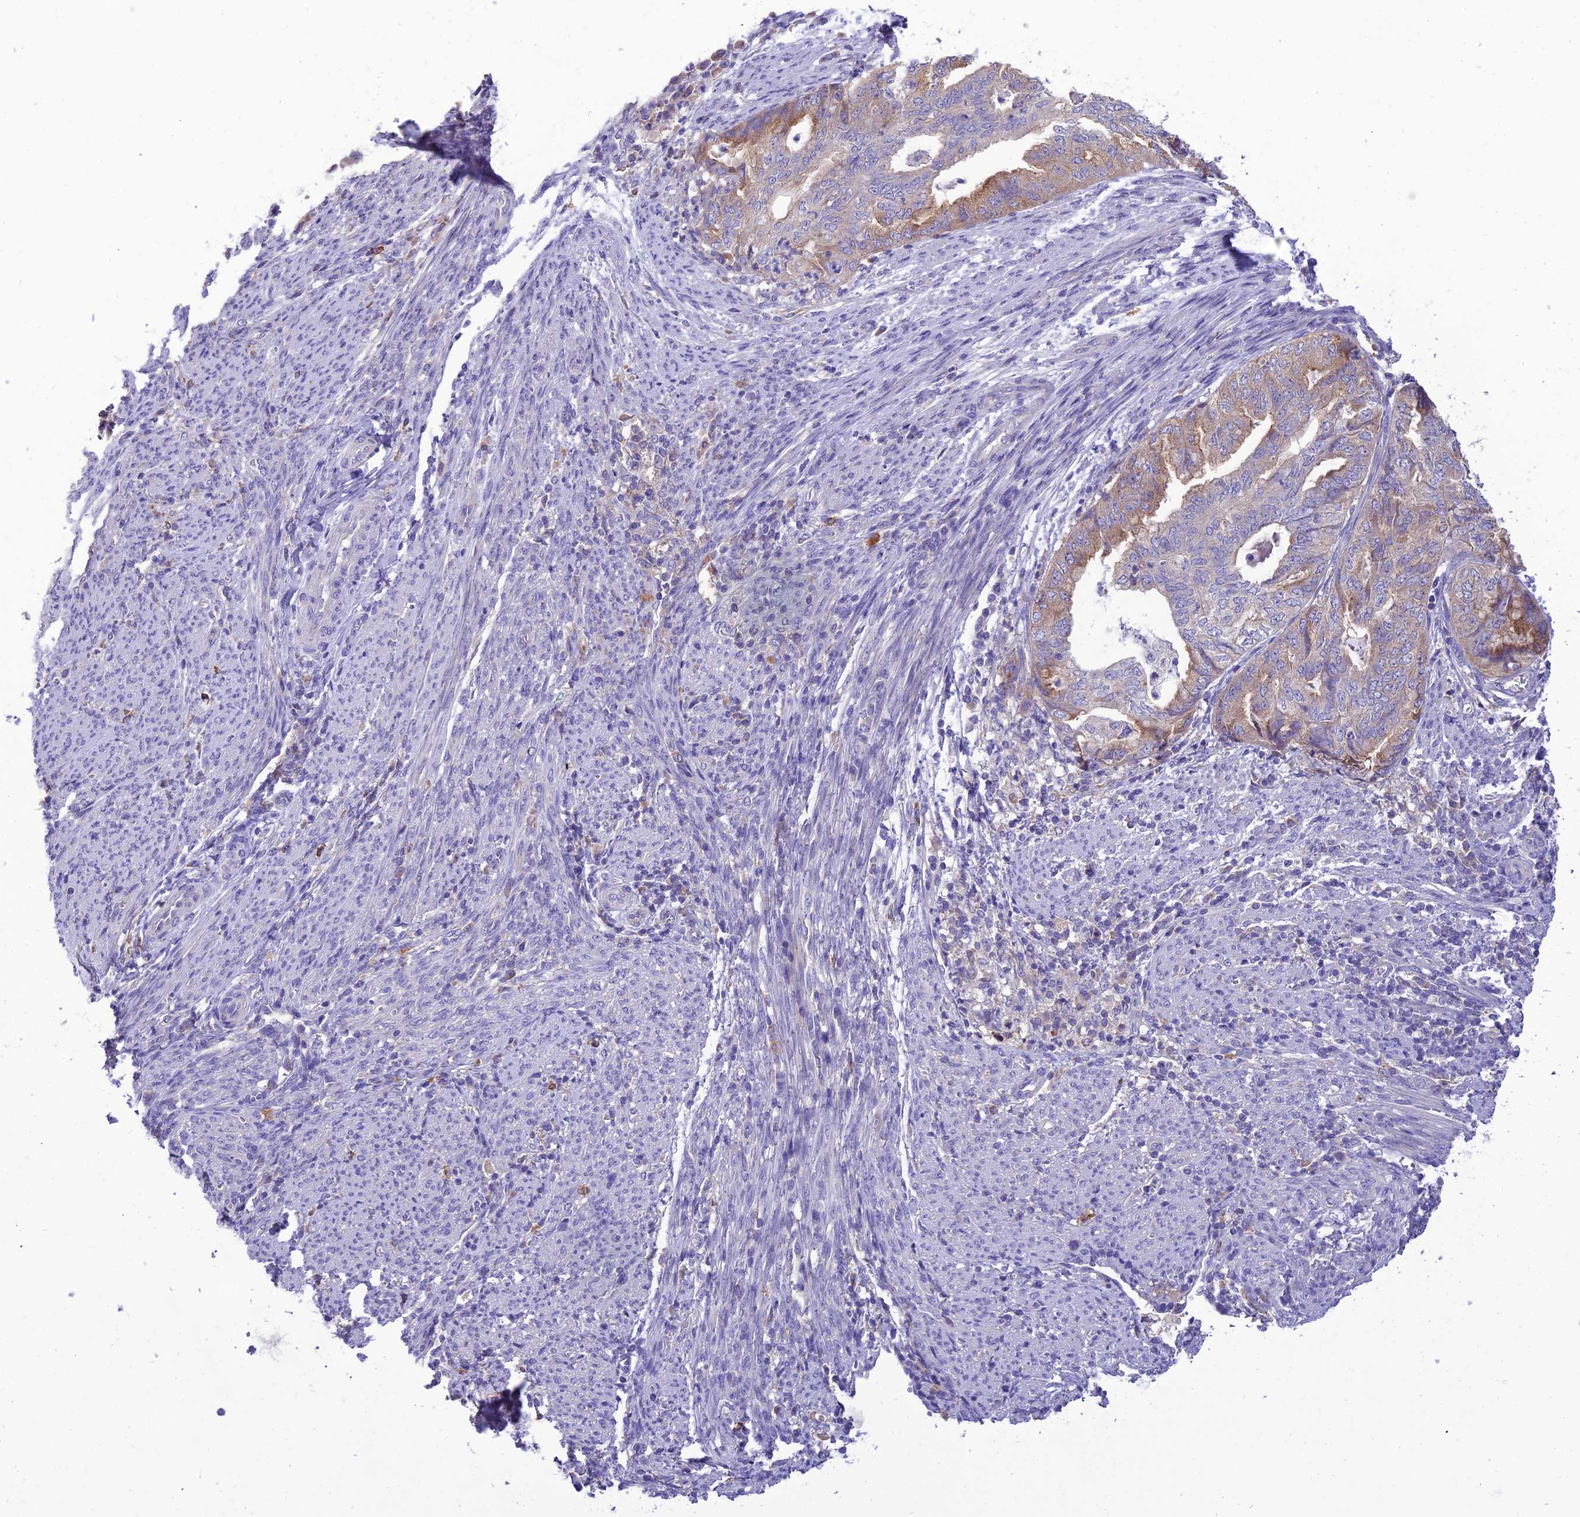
{"staining": {"intensity": "weak", "quantity": "25%-75%", "location": "cytoplasmic/membranous"}, "tissue": "endometrial cancer", "cell_type": "Tumor cells", "image_type": "cancer", "snomed": [{"axis": "morphology", "description": "Adenocarcinoma, NOS"}, {"axis": "topography", "description": "Endometrium"}], "caption": "Adenocarcinoma (endometrial) stained with IHC reveals weak cytoplasmic/membranous expression in about 25%-75% of tumor cells.", "gene": "SFT2D2", "patient": {"sex": "female", "age": 79}}